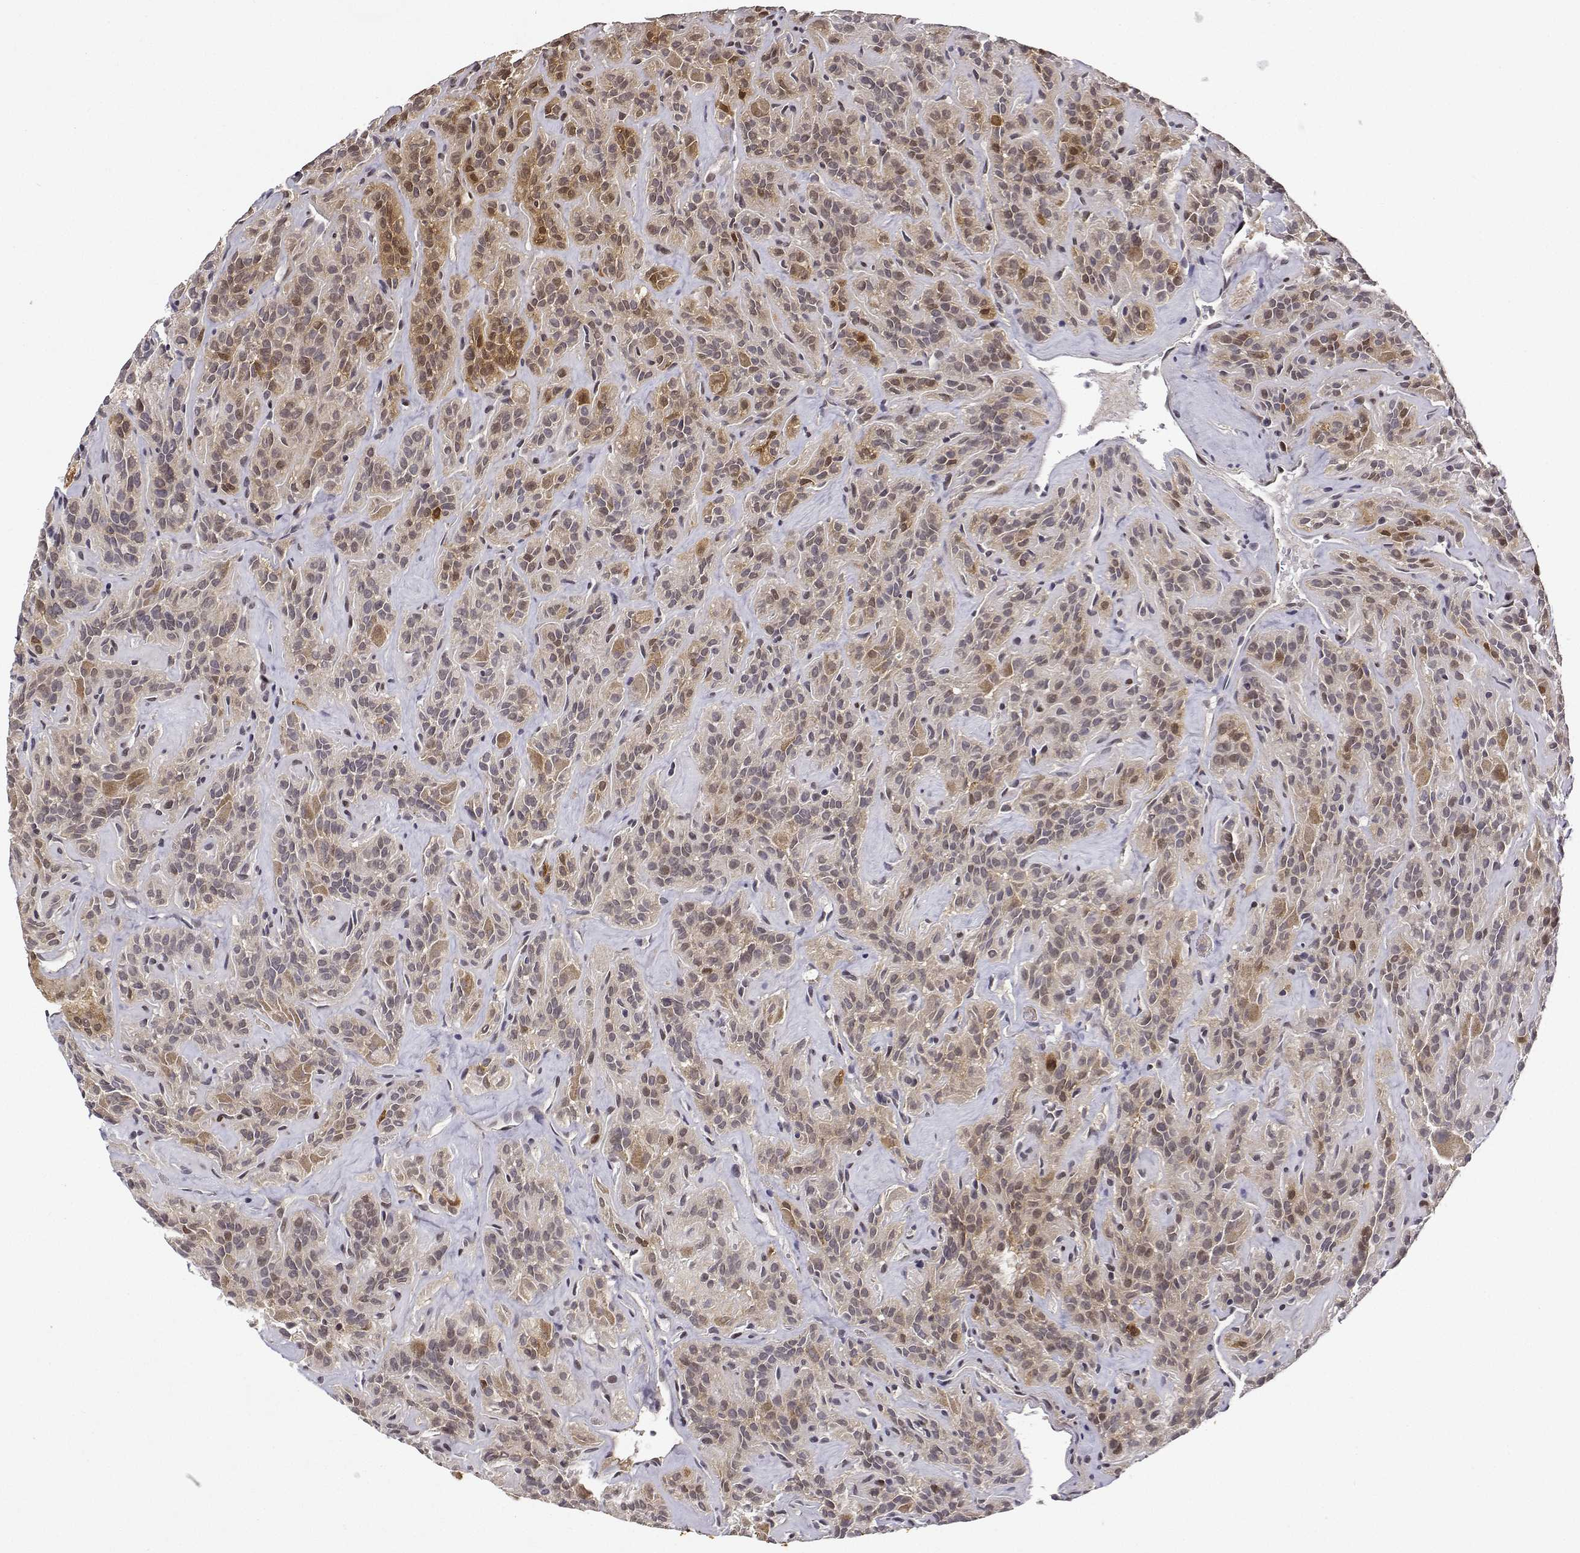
{"staining": {"intensity": "moderate", "quantity": "25%-75%", "location": "cytoplasmic/membranous,nuclear"}, "tissue": "thyroid cancer", "cell_type": "Tumor cells", "image_type": "cancer", "snomed": [{"axis": "morphology", "description": "Papillary adenocarcinoma, NOS"}, {"axis": "topography", "description": "Thyroid gland"}], "caption": "Protein analysis of thyroid cancer (papillary adenocarcinoma) tissue demonstrates moderate cytoplasmic/membranous and nuclear staining in approximately 25%-75% of tumor cells.", "gene": "PHGDH", "patient": {"sex": "female", "age": 45}}